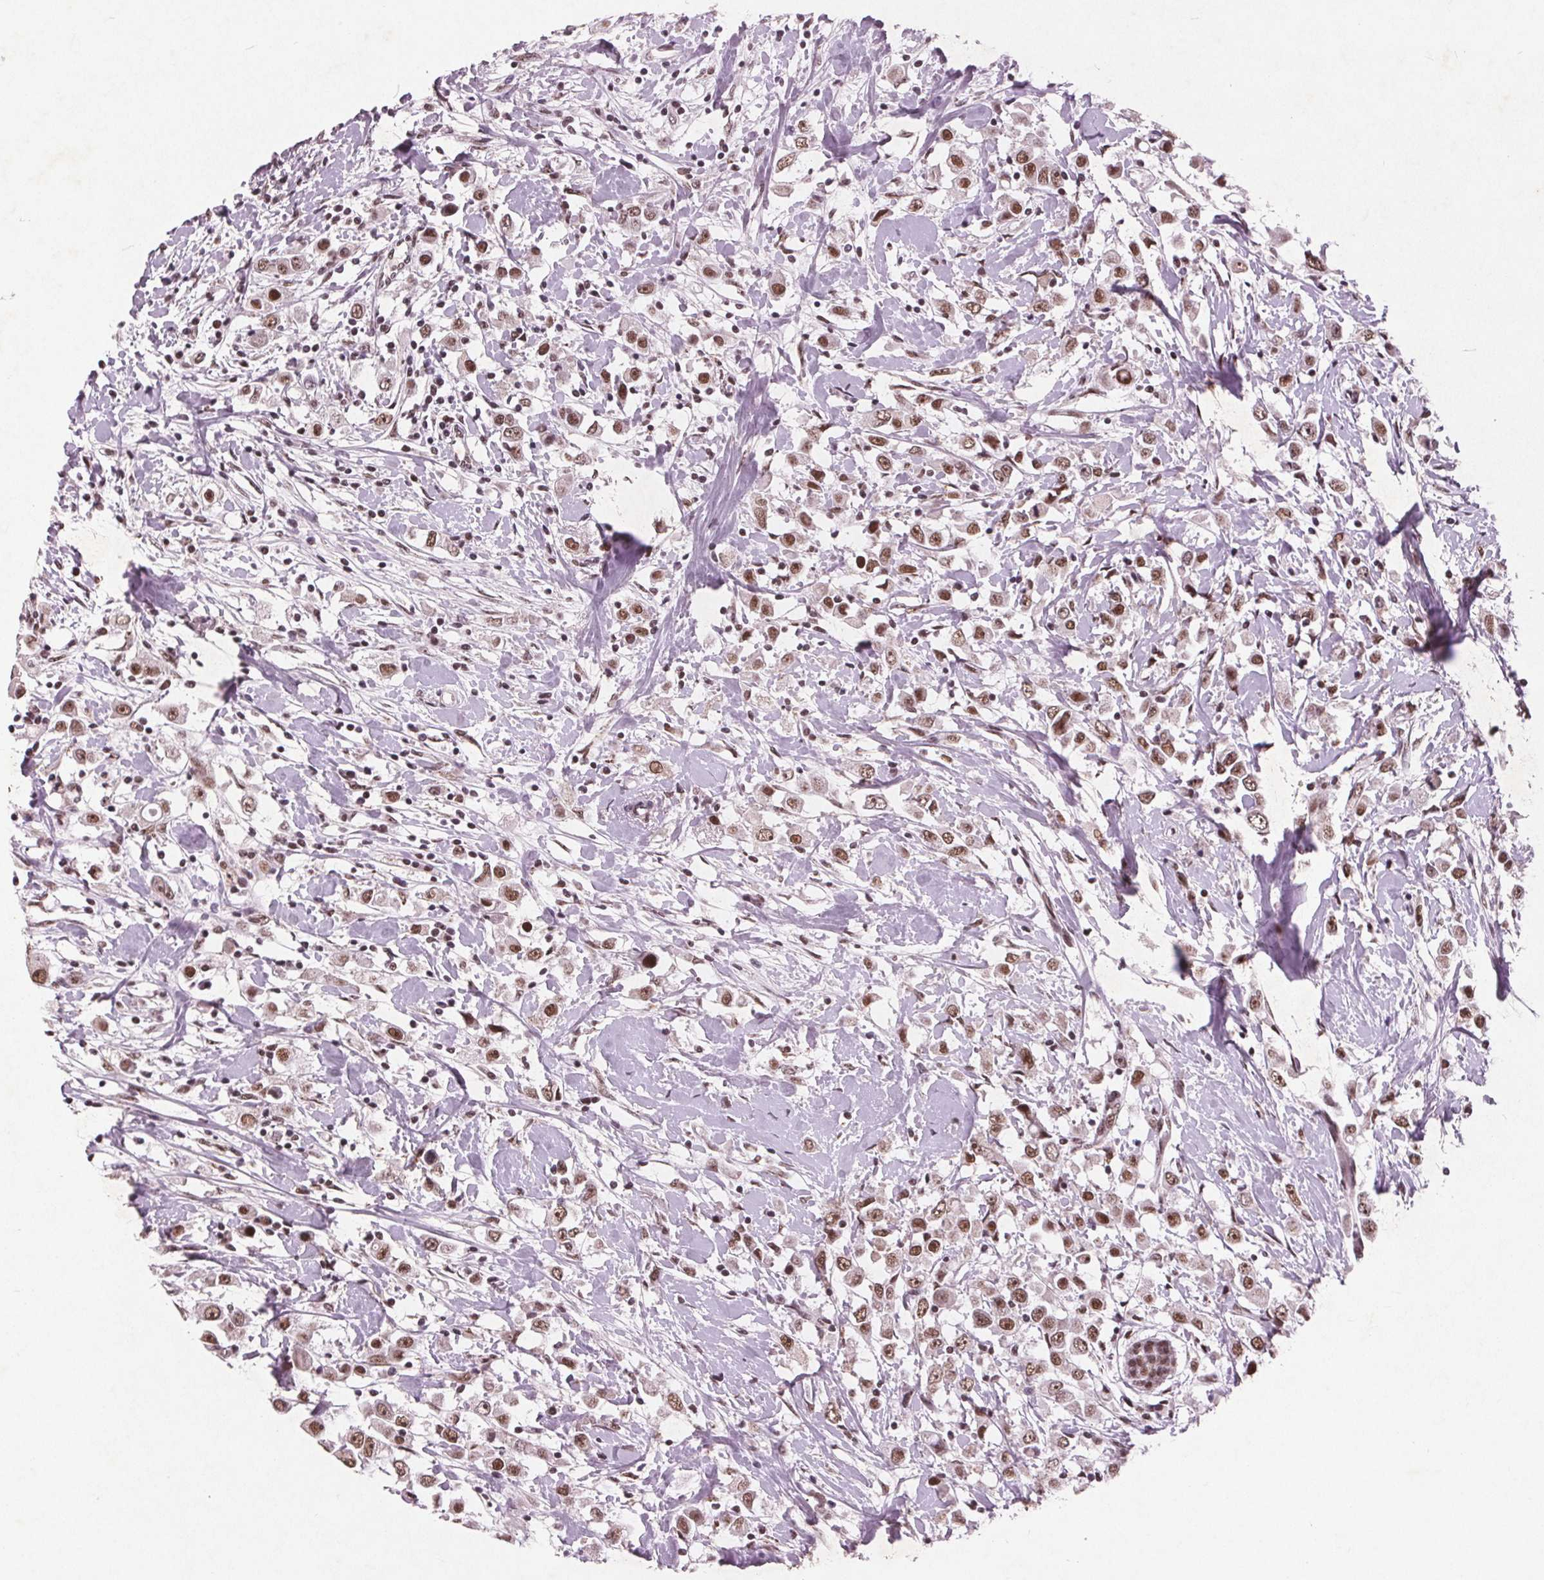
{"staining": {"intensity": "moderate", "quantity": ">75%", "location": "nuclear"}, "tissue": "breast cancer", "cell_type": "Tumor cells", "image_type": "cancer", "snomed": [{"axis": "morphology", "description": "Duct carcinoma"}, {"axis": "topography", "description": "Breast"}], "caption": "Breast cancer (infiltrating ductal carcinoma) tissue demonstrates moderate nuclear expression in about >75% of tumor cells, visualized by immunohistochemistry.", "gene": "RPS6KA2", "patient": {"sex": "female", "age": 61}}